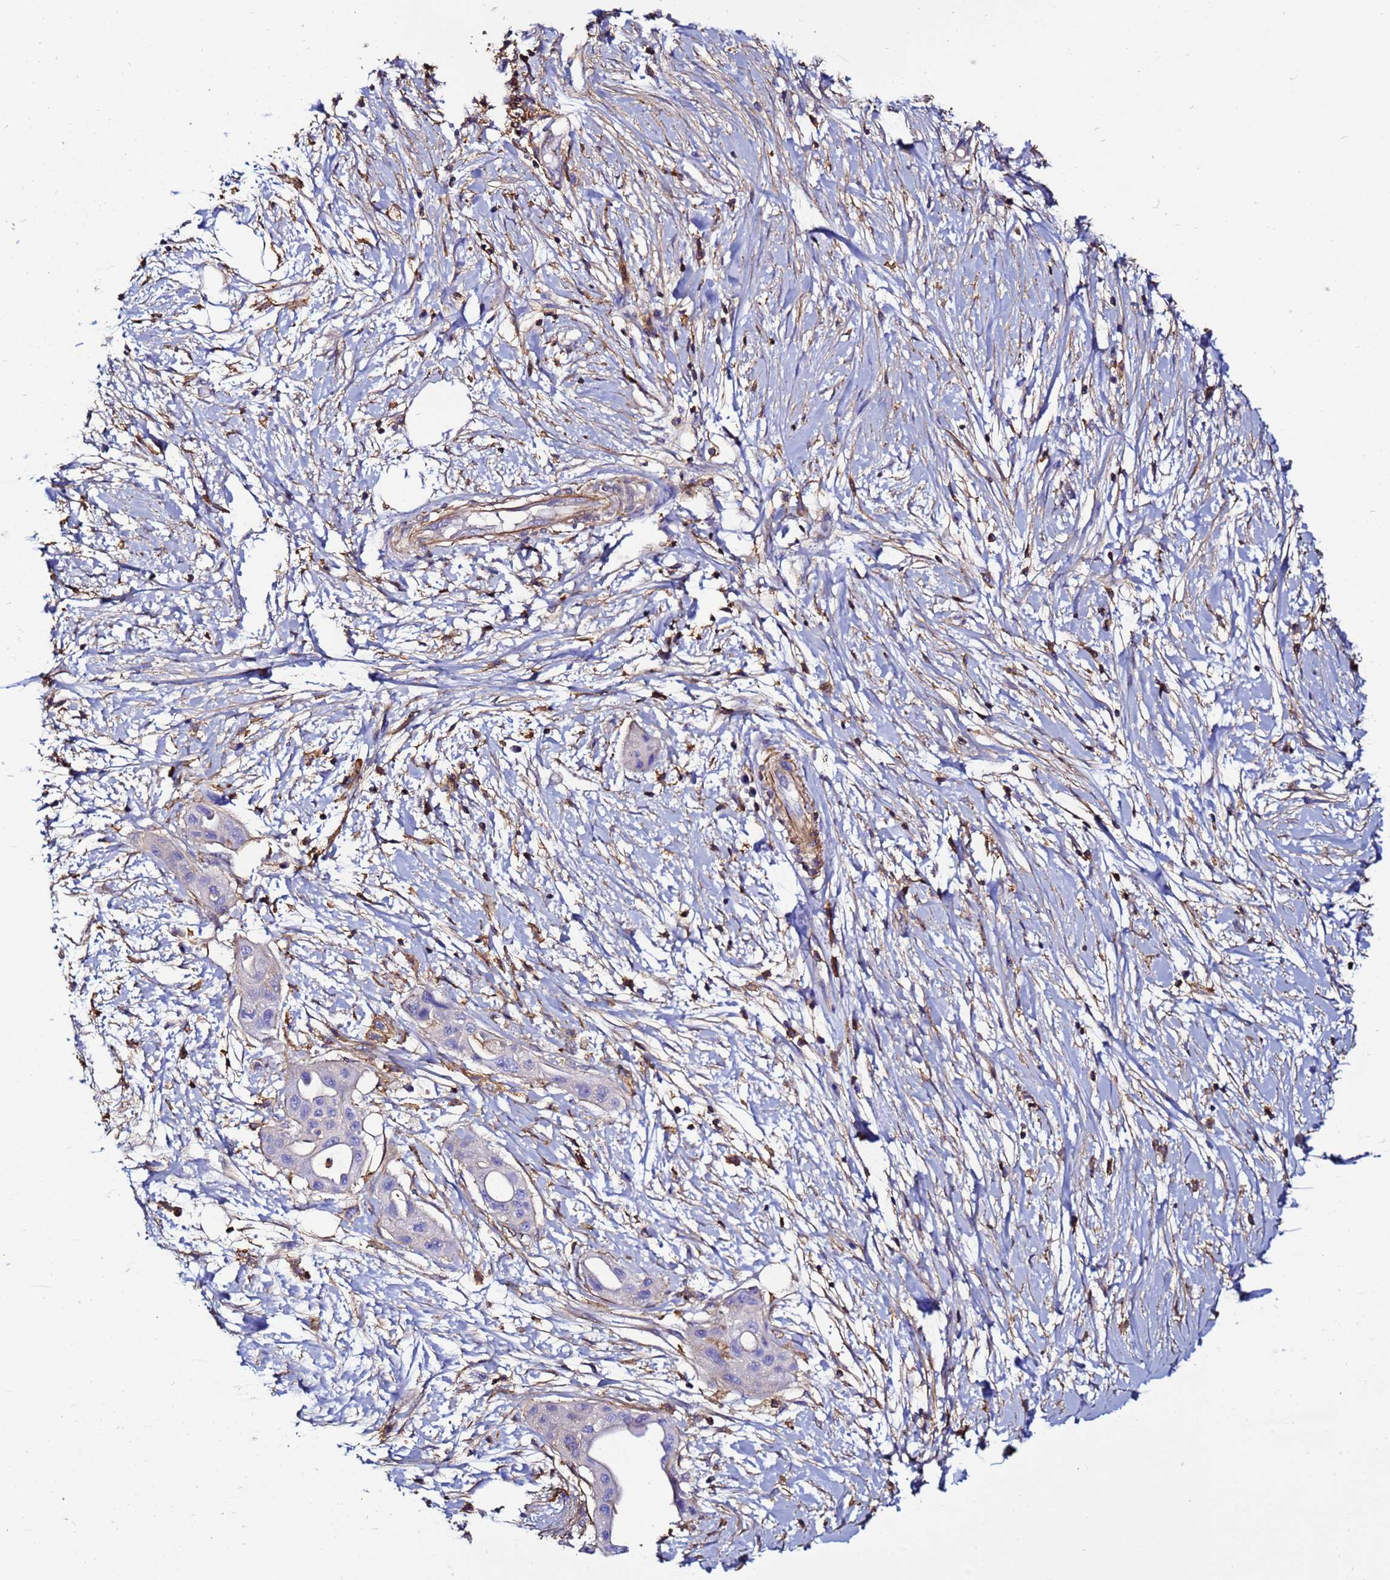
{"staining": {"intensity": "negative", "quantity": "none", "location": "none"}, "tissue": "pancreatic cancer", "cell_type": "Tumor cells", "image_type": "cancer", "snomed": [{"axis": "morphology", "description": "Adenocarcinoma, NOS"}, {"axis": "topography", "description": "Pancreas"}], "caption": "Pancreatic adenocarcinoma was stained to show a protein in brown. There is no significant expression in tumor cells.", "gene": "ACTB", "patient": {"sex": "male", "age": 68}}